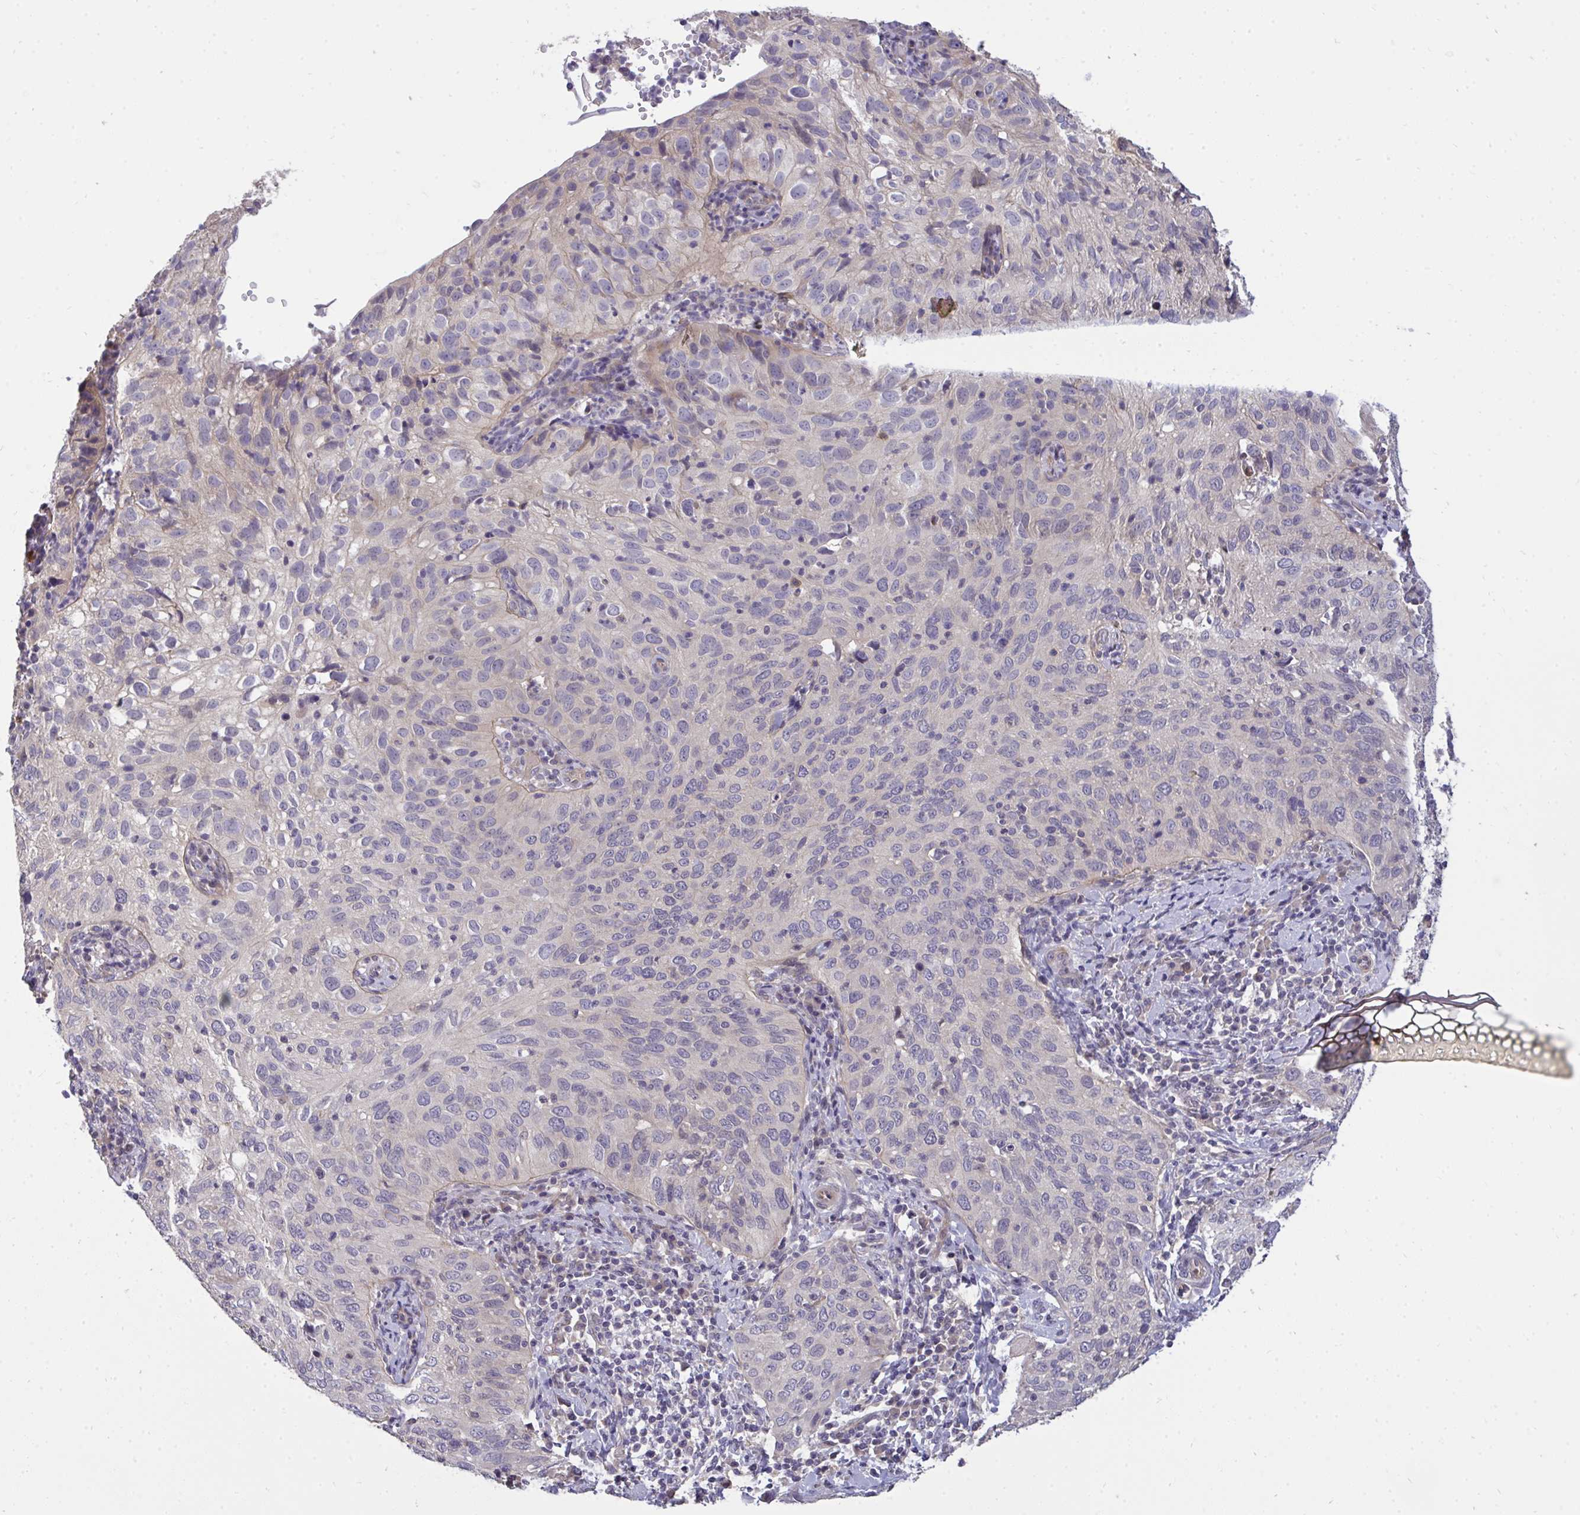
{"staining": {"intensity": "negative", "quantity": "none", "location": "none"}, "tissue": "cervical cancer", "cell_type": "Tumor cells", "image_type": "cancer", "snomed": [{"axis": "morphology", "description": "Squamous cell carcinoma, NOS"}, {"axis": "topography", "description": "Cervix"}], "caption": "DAB immunohistochemical staining of squamous cell carcinoma (cervical) reveals no significant positivity in tumor cells.", "gene": "C19orf54", "patient": {"sex": "female", "age": 52}}